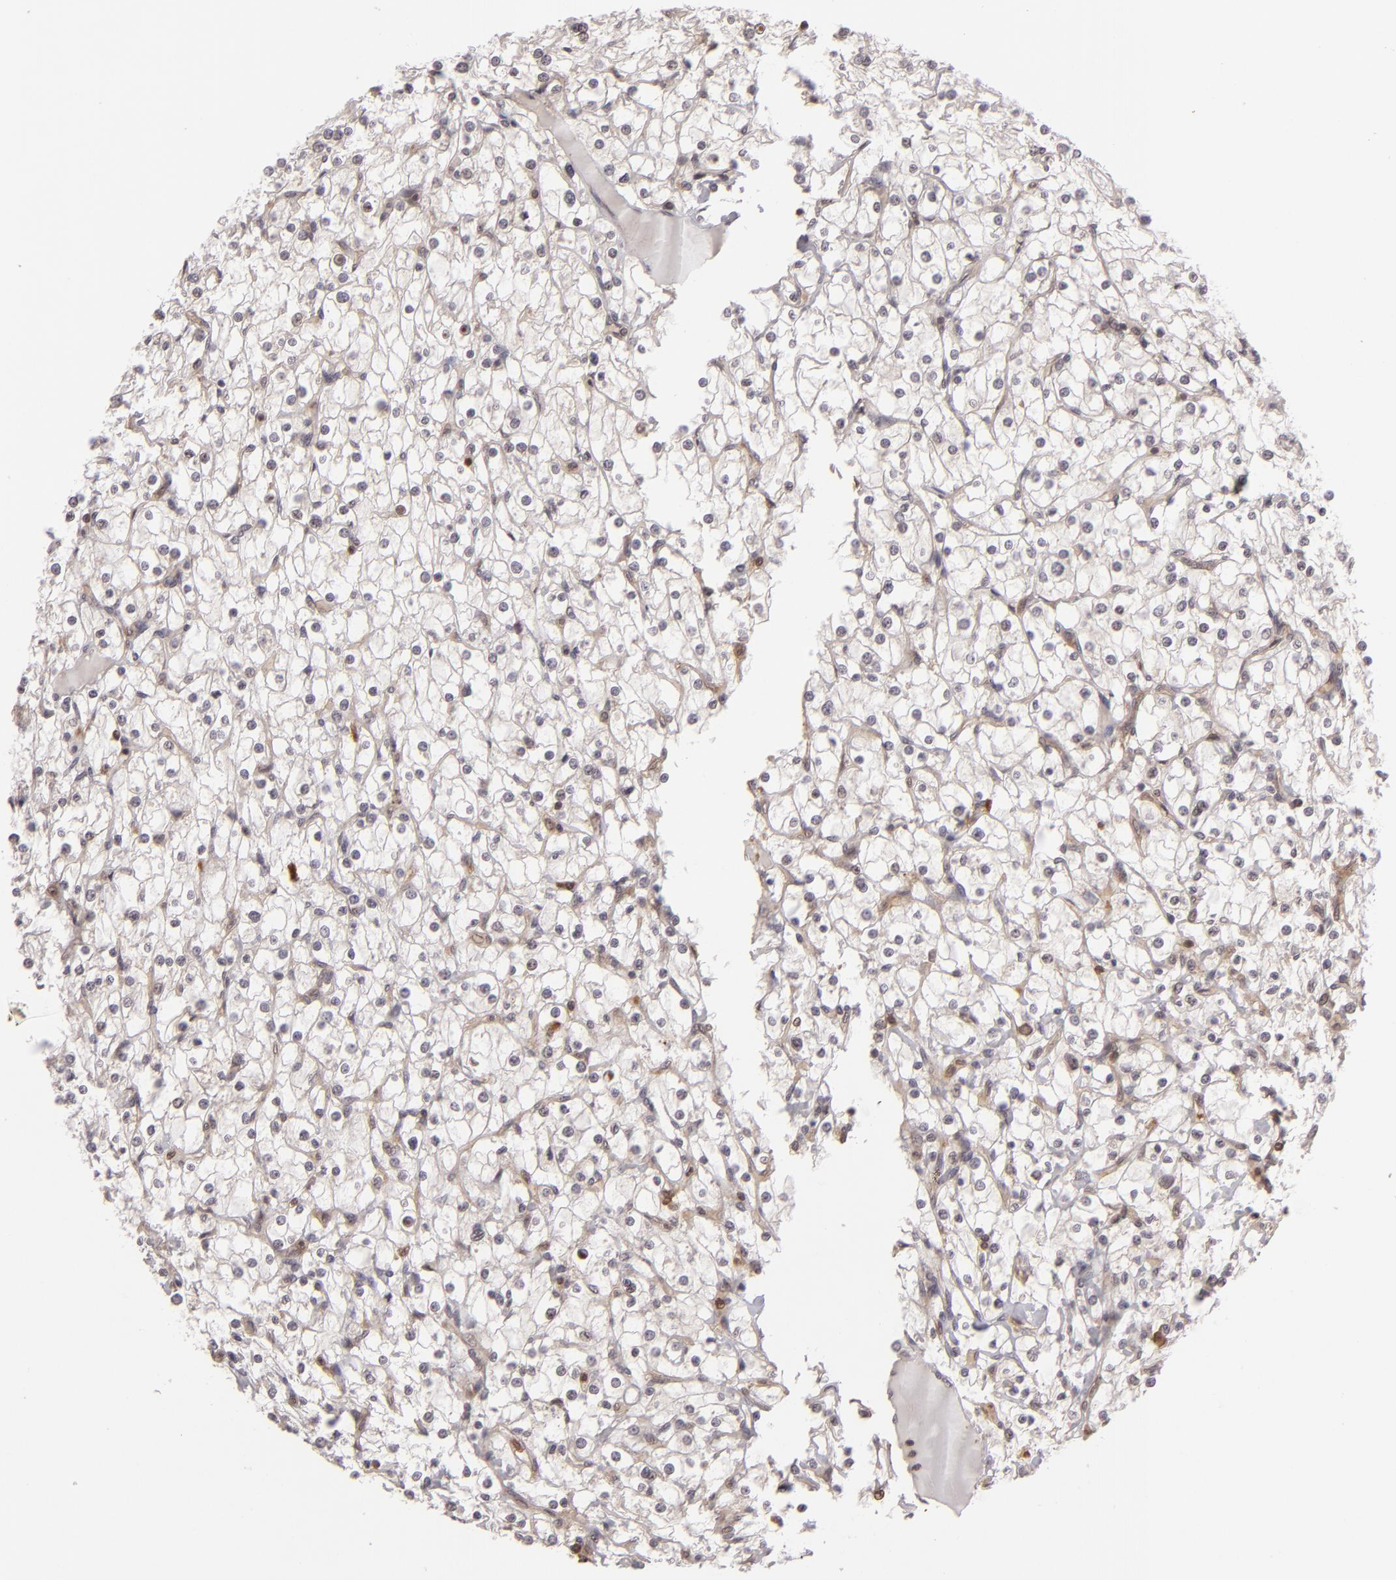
{"staining": {"intensity": "weak", "quantity": "25%-75%", "location": "nuclear"}, "tissue": "renal cancer", "cell_type": "Tumor cells", "image_type": "cancer", "snomed": [{"axis": "morphology", "description": "Adenocarcinoma, NOS"}, {"axis": "topography", "description": "Kidney"}], "caption": "Protein expression analysis of human renal cancer (adenocarcinoma) reveals weak nuclear positivity in approximately 25%-75% of tumor cells. (DAB IHC with brightfield microscopy, high magnification).", "gene": "ZBTB33", "patient": {"sex": "female", "age": 73}}